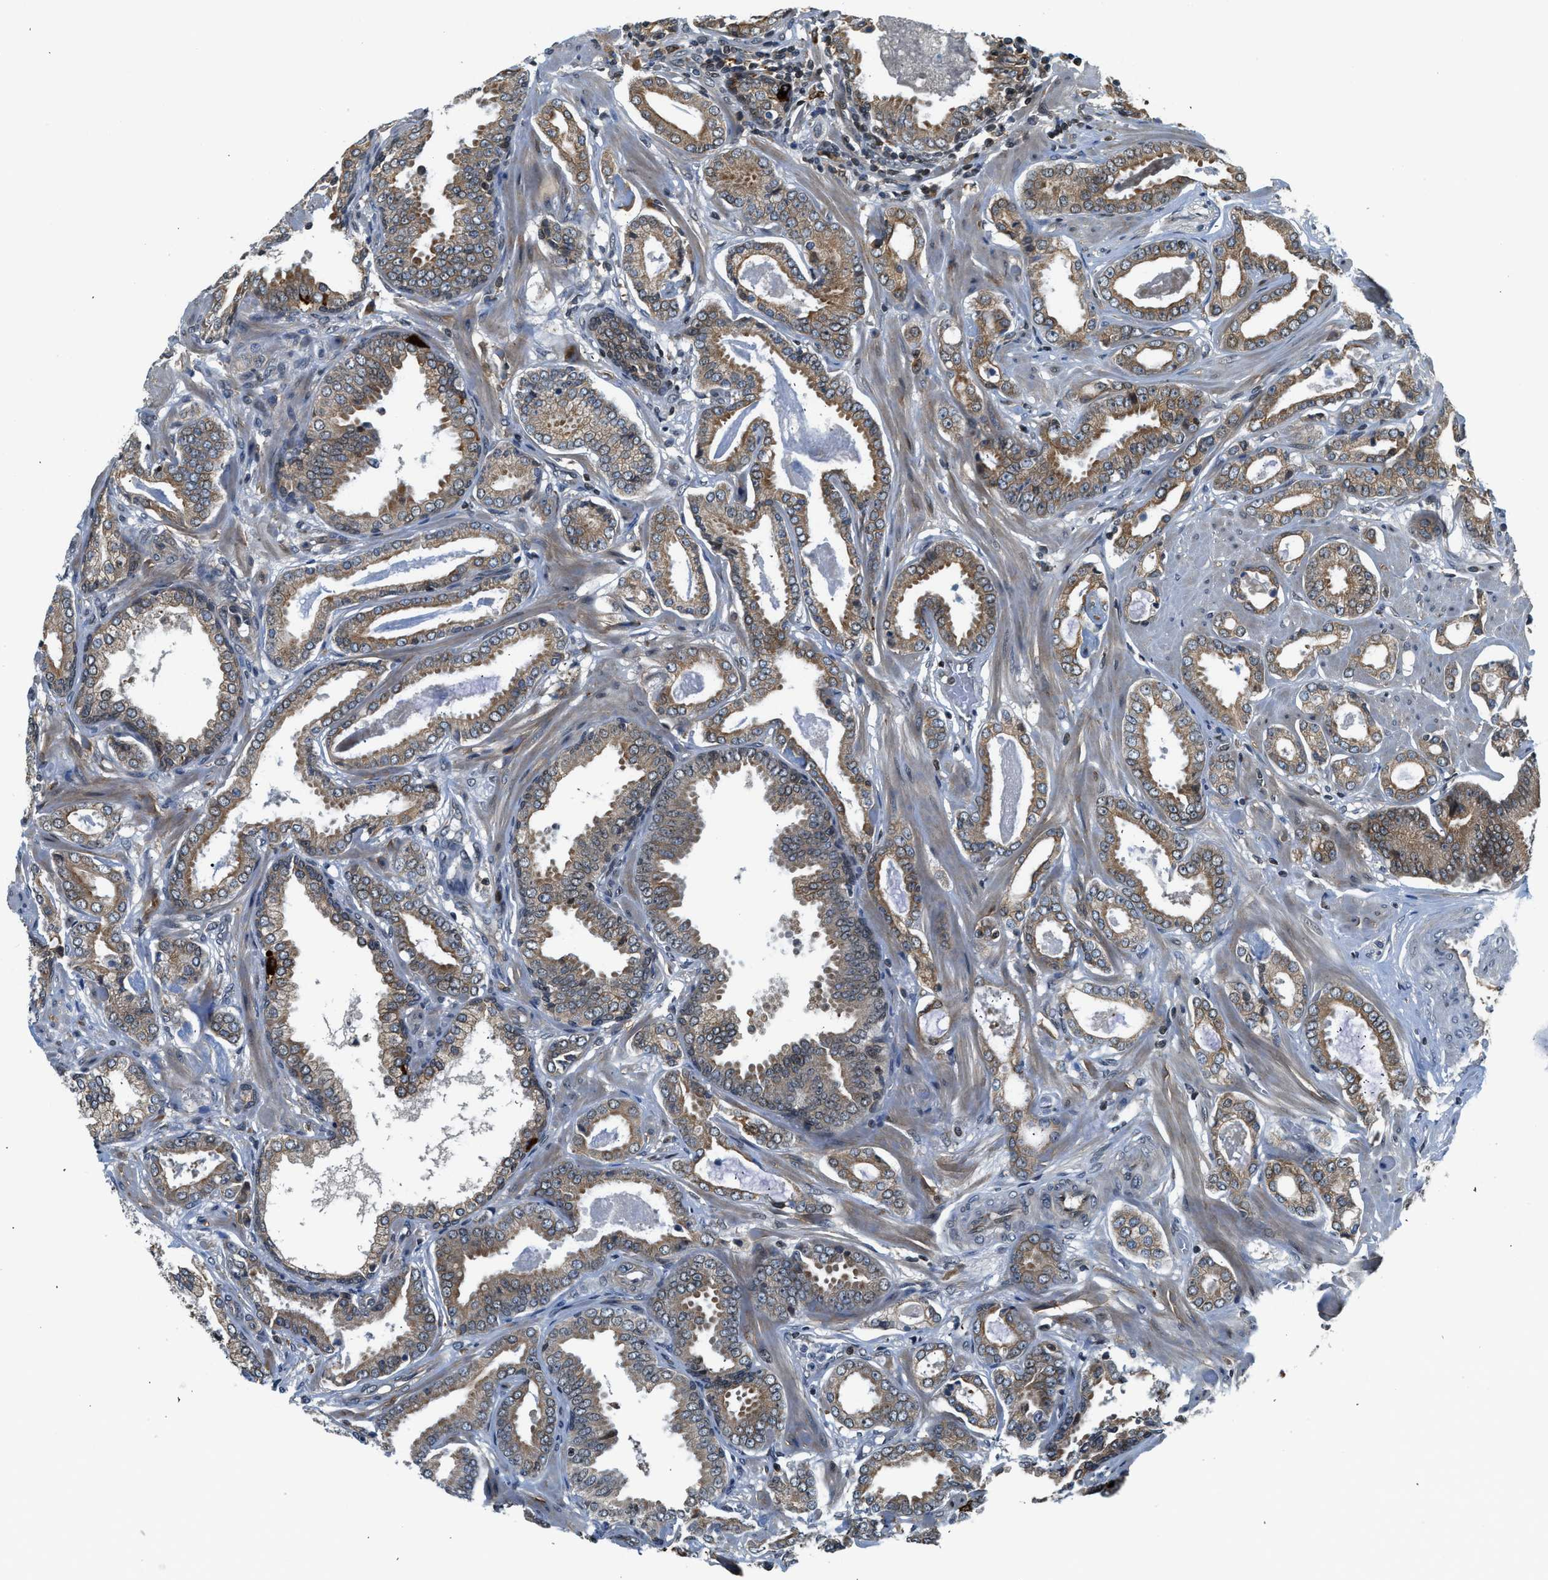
{"staining": {"intensity": "moderate", "quantity": ">75%", "location": "cytoplasmic/membranous"}, "tissue": "prostate cancer", "cell_type": "Tumor cells", "image_type": "cancer", "snomed": [{"axis": "morphology", "description": "Adenocarcinoma, Low grade"}, {"axis": "topography", "description": "Prostate"}], "caption": "DAB immunohistochemical staining of human prostate low-grade adenocarcinoma displays moderate cytoplasmic/membranous protein staining in about >75% of tumor cells.", "gene": "RETREG3", "patient": {"sex": "male", "age": 53}}